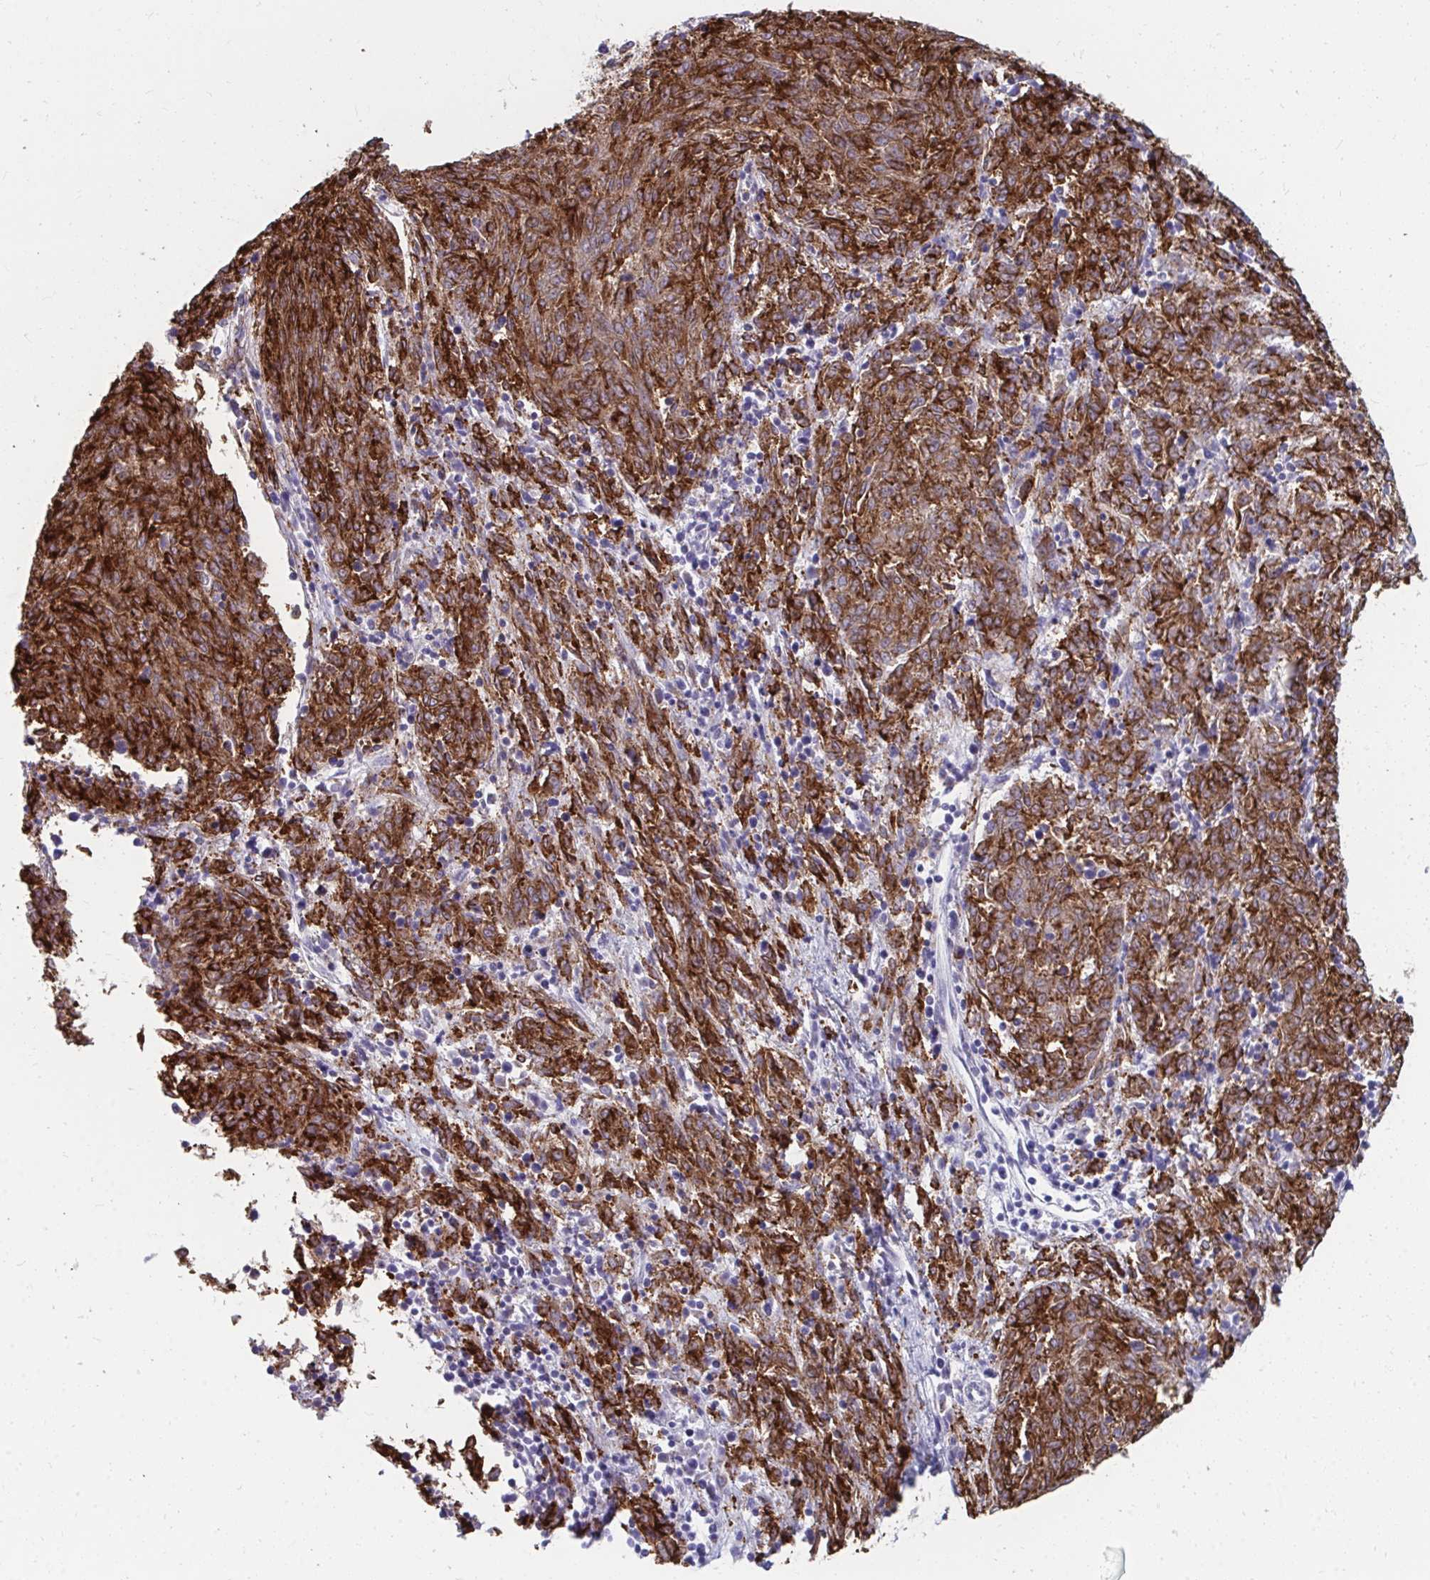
{"staining": {"intensity": "strong", "quantity": ">75%", "location": "cytoplasmic/membranous"}, "tissue": "melanoma", "cell_type": "Tumor cells", "image_type": "cancer", "snomed": [{"axis": "morphology", "description": "Malignant melanoma, NOS"}, {"axis": "topography", "description": "Skin"}], "caption": "This photomicrograph shows IHC staining of malignant melanoma, with high strong cytoplasmic/membranous staining in about >75% of tumor cells.", "gene": "PABIR3", "patient": {"sex": "female", "age": 72}}